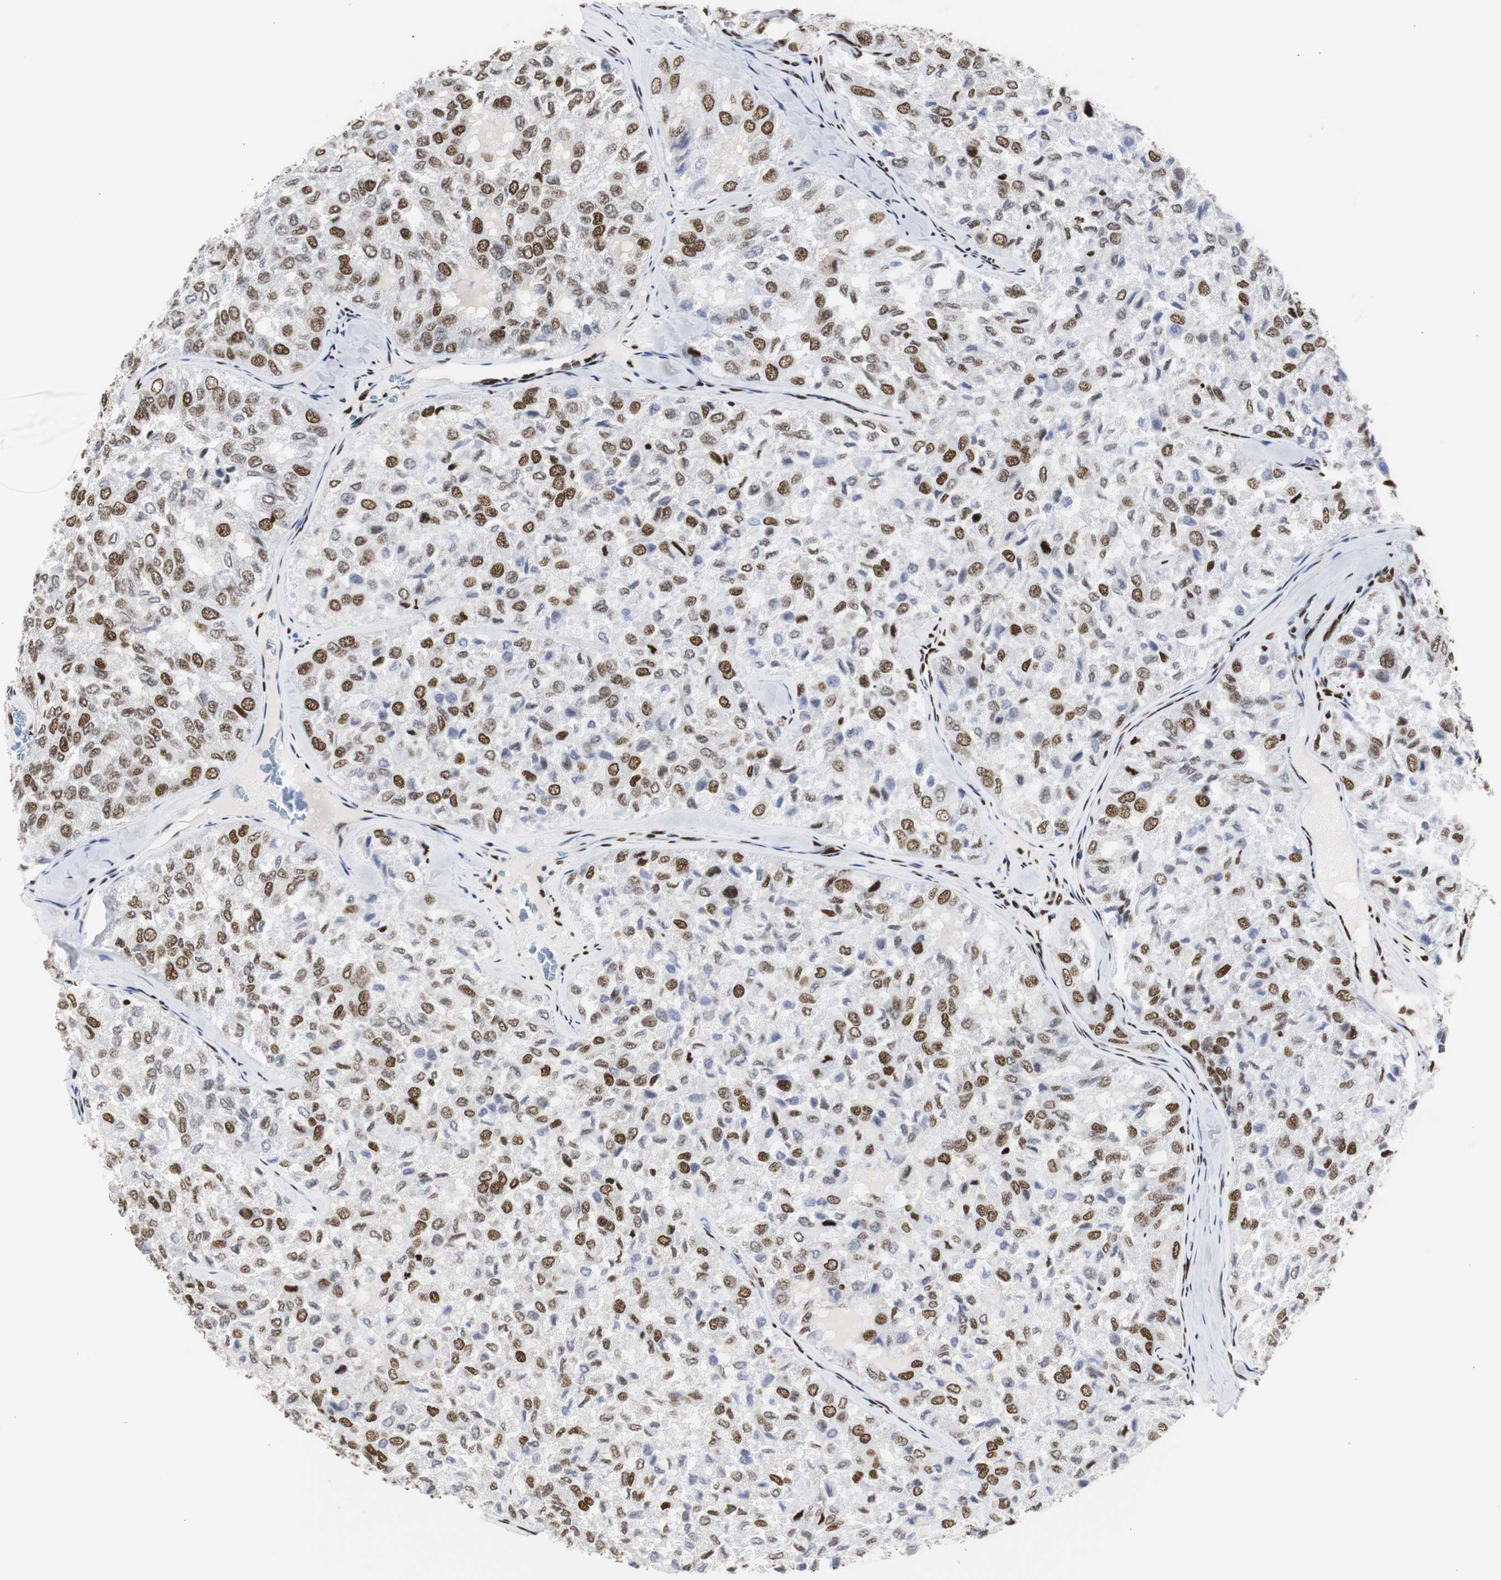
{"staining": {"intensity": "strong", "quantity": ">75%", "location": "nuclear"}, "tissue": "thyroid cancer", "cell_type": "Tumor cells", "image_type": "cancer", "snomed": [{"axis": "morphology", "description": "Follicular adenoma carcinoma, NOS"}, {"axis": "topography", "description": "Thyroid gland"}], "caption": "Immunohistochemical staining of thyroid cancer exhibits strong nuclear protein positivity in approximately >75% of tumor cells.", "gene": "HNRNPH2", "patient": {"sex": "male", "age": 75}}